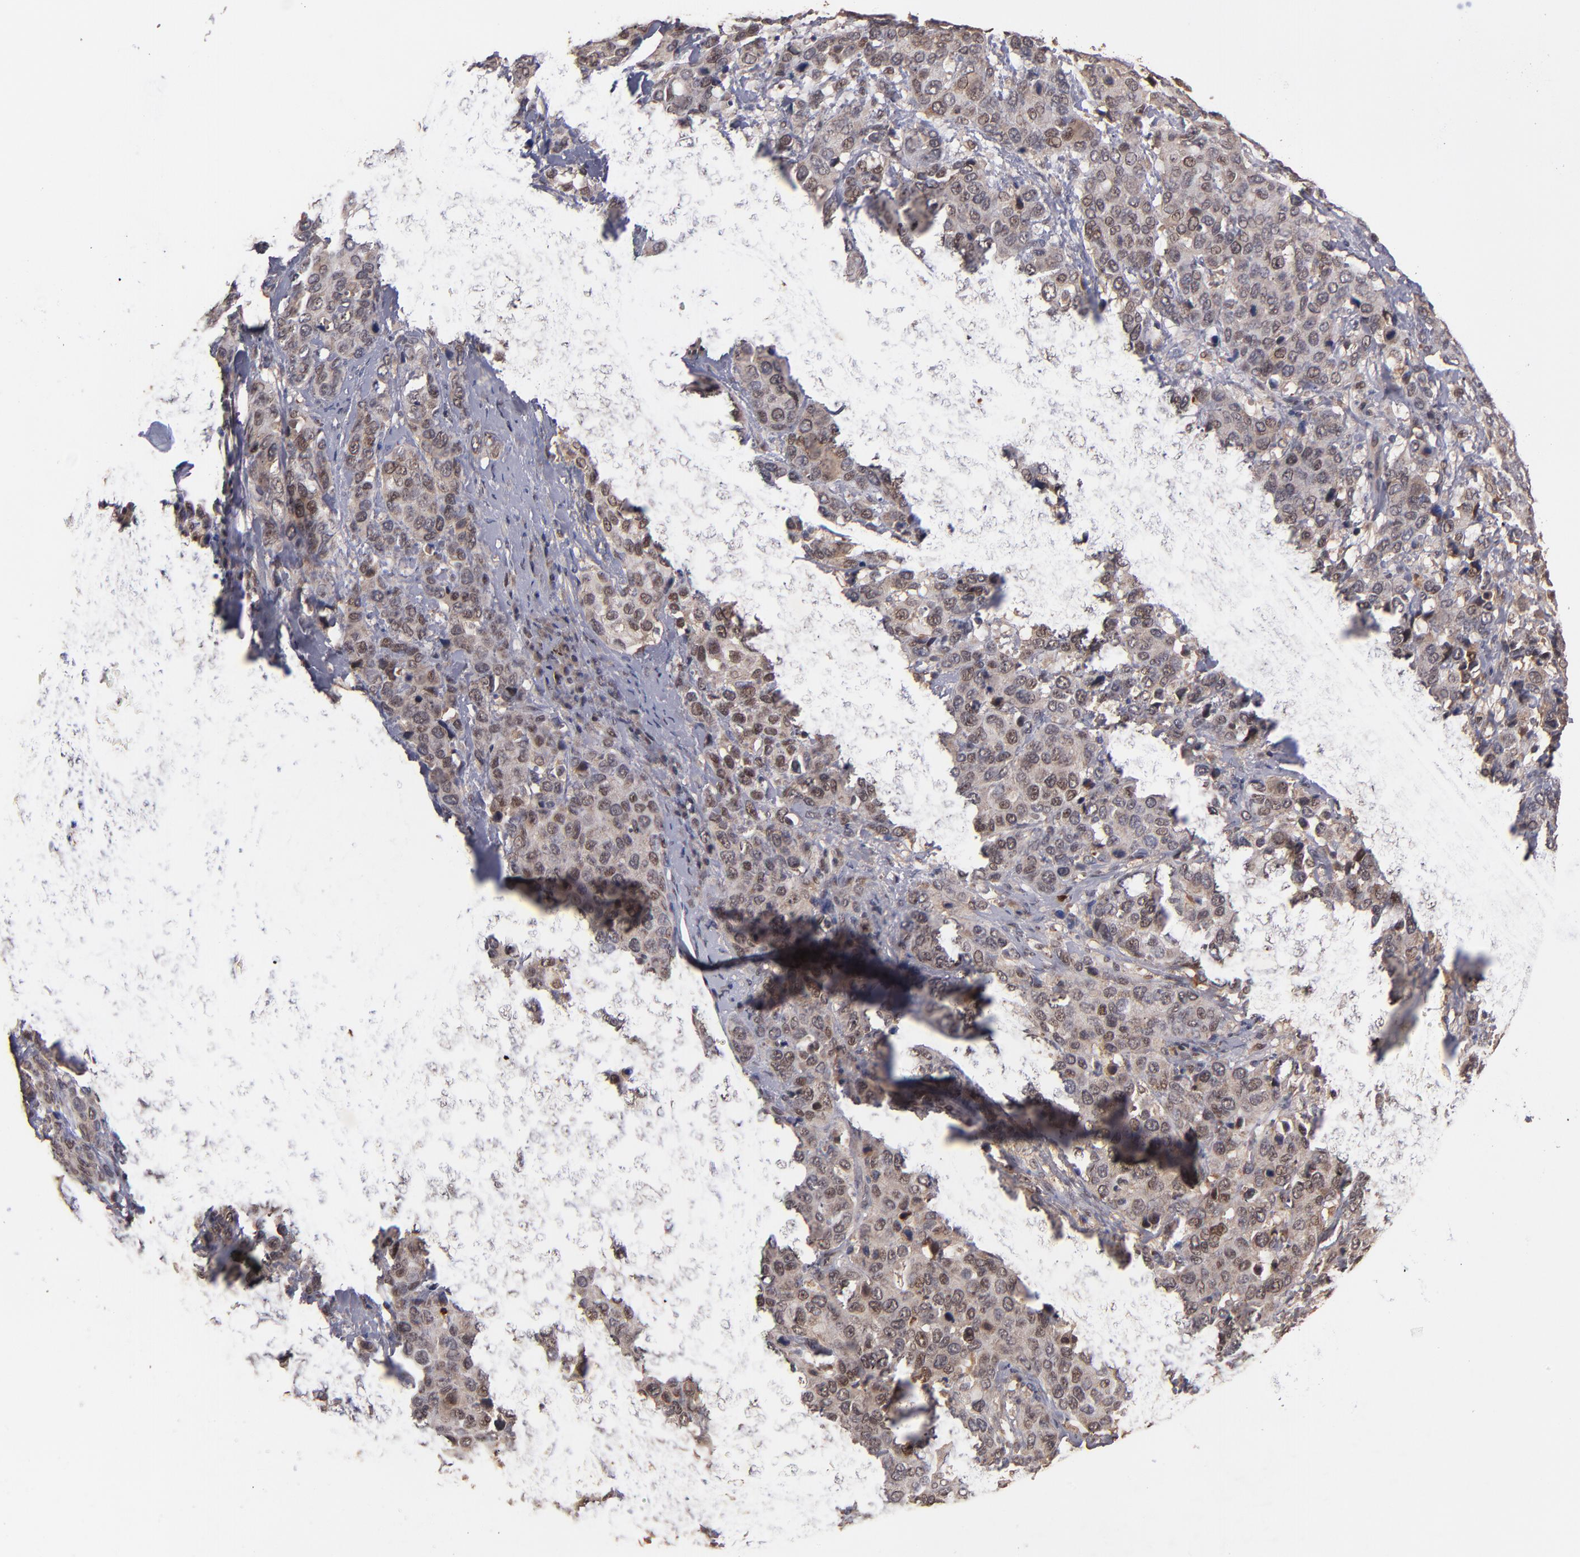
{"staining": {"intensity": "weak", "quantity": ">75%", "location": "cytoplasmic/membranous,nuclear"}, "tissue": "cervical cancer", "cell_type": "Tumor cells", "image_type": "cancer", "snomed": [{"axis": "morphology", "description": "Squamous cell carcinoma, NOS"}, {"axis": "topography", "description": "Cervix"}], "caption": "High-magnification brightfield microscopy of cervical cancer (squamous cell carcinoma) stained with DAB (brown) and counterstained with hematoxylin (blue). tumor cells exhibit weak cytoplasmic/membranous and nuclear positivity is present in about>75% of cells.", "gene": "EAPP", "patient": {"sex": "female", "age": 54}}